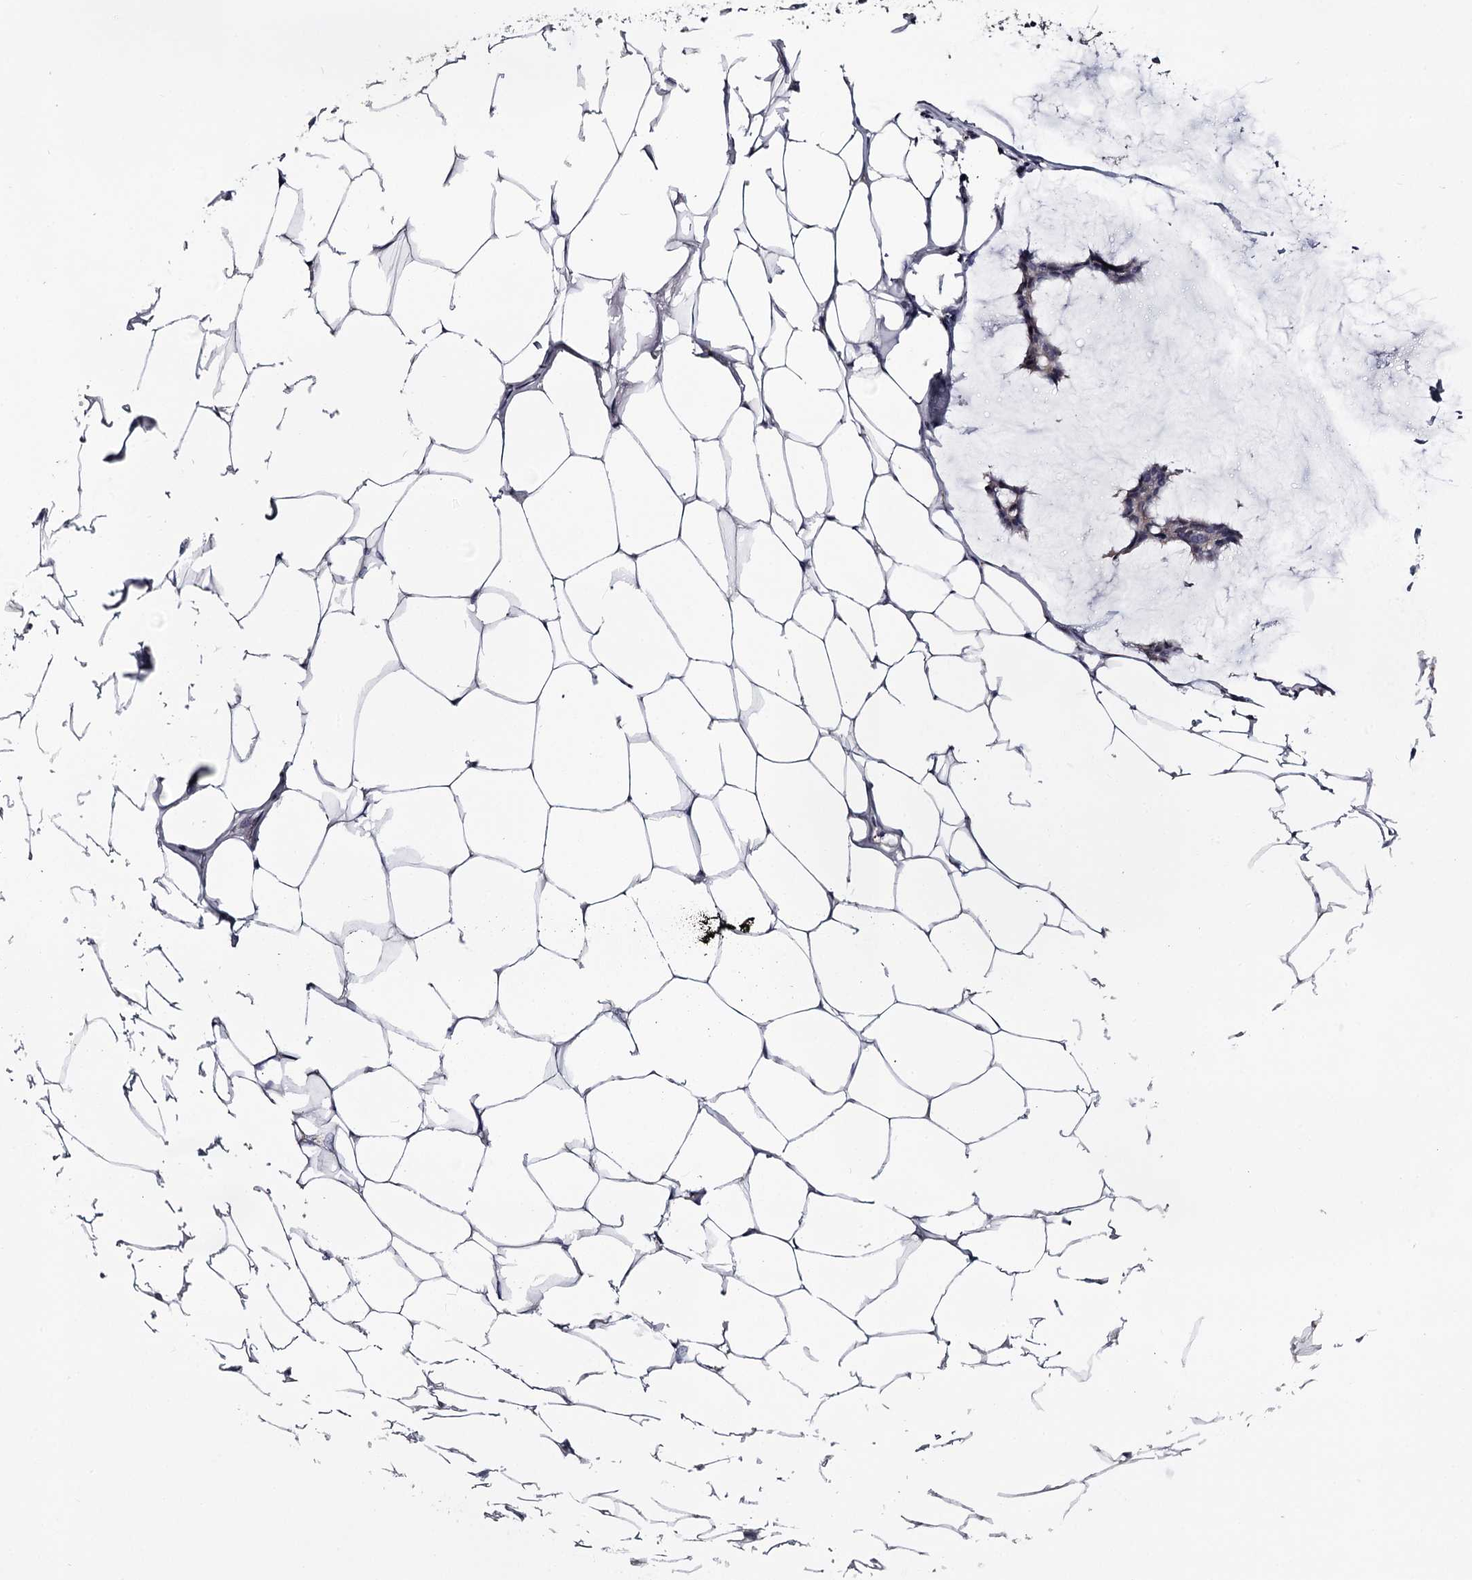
{"staining": {"intensity": "negative", "quantity": "none", "location": "none"}, "tissue": "breast cancer", "cell_type": "Tumor cells", "image_type": "cancer", "snomed": [{"axis": "morphology", "description": "Duct carcinoma"}, {"axis": "topography", "description": "Breast"}], "caption": "This is a photomicrograph of immunohistochemistry staining of breast cancer (invasive ductal carcinoma), which shows no positivity in tumor cells.", "gene": "GSTO1", "patient": {"sex": "female", "age": 93}}